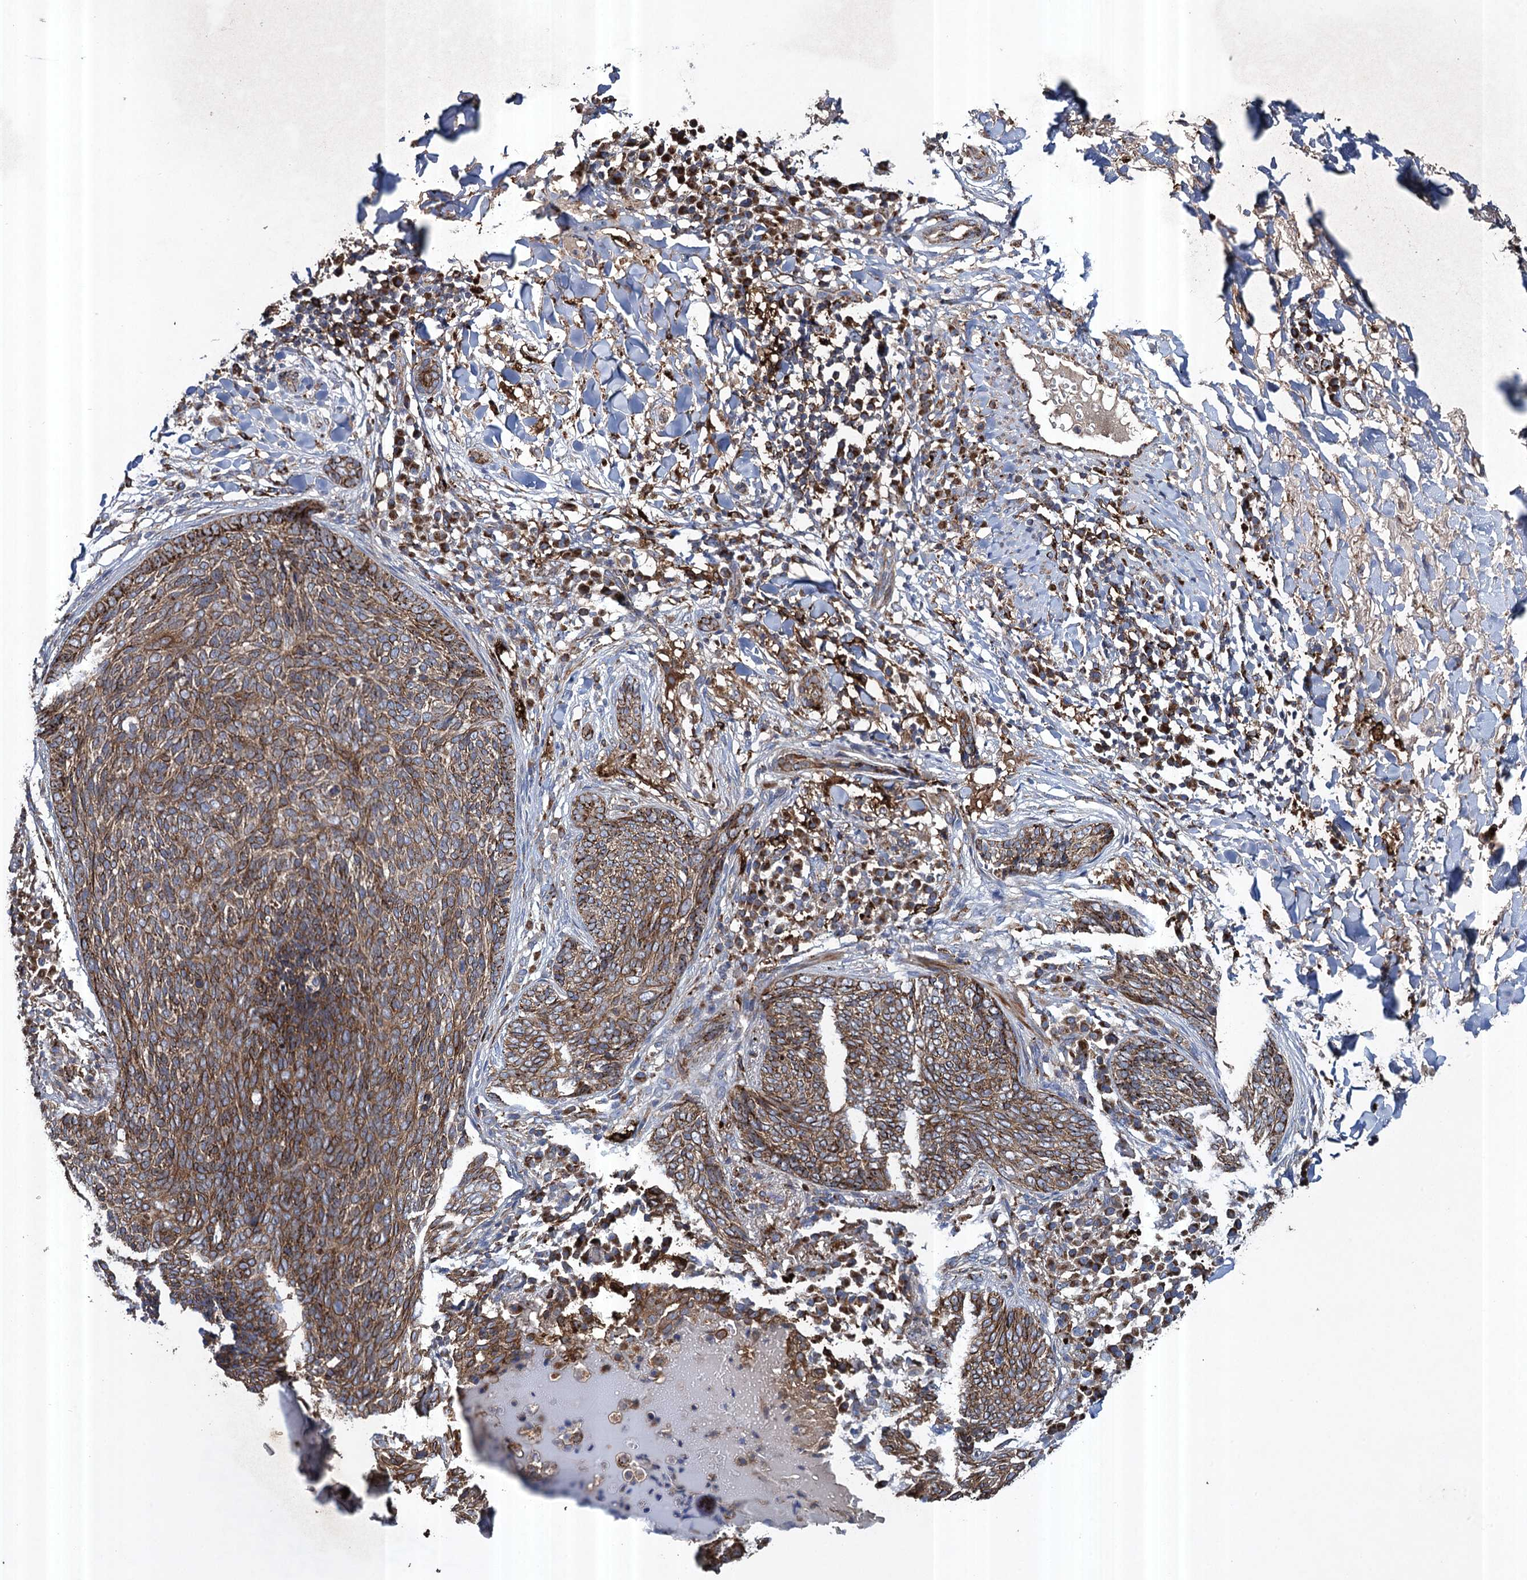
{"staining": {"intensity": "moderate", "quantity": ">75%", "location": "cytoplasmic/membranous"}, "tissue": "skin cancer", "cell_type": "Tumor cells", "image_type": "cancer", "snomed": [{"axis": "morphology", "description": "Basal cell carcinoma"}, {"axis": "topography", "description": "Skin"}], "caption": "Skin cancer tissue reveals moderate cytoplasmic/membranous positivity in approximately >75% of tumor cells, visualized by immunohistochemistry. The protein of interest is stained brown, and the nuclei are stained in blue (DAB IHC with brightfield microscopy, high magnification).", "gene": "TXNDC11", "patient": {"sex": "male", "age": 85}}